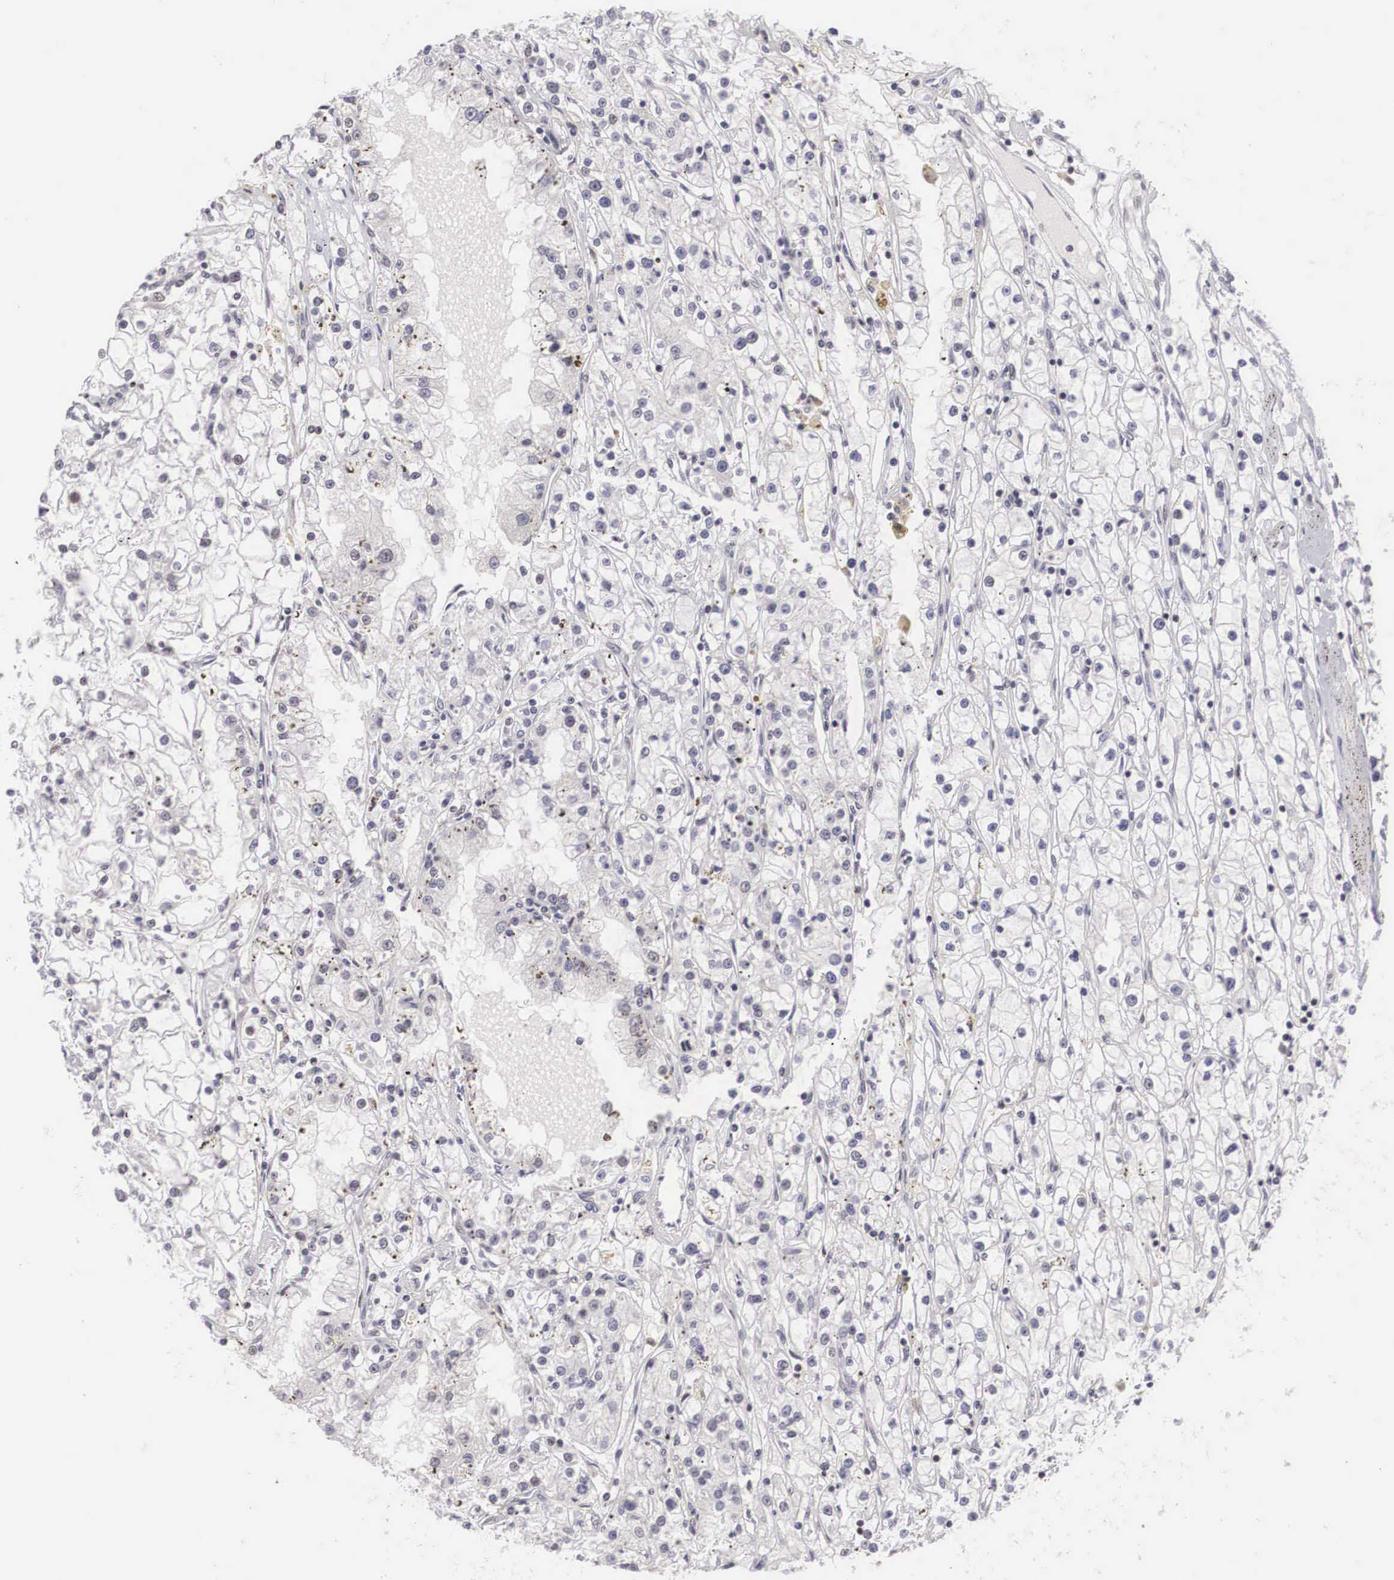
{"staining": {"intensity": "negative", "quantity": "none", "location": "none"}, "tissue": "renal cancer", "cell_type": "Tumor cells", "image_type": "cancer", "snomed": [{"axis": "morphology", "description": "Adenocarcinoma, NOS"}, {"axis": "topography", "description": "Kidney"}], "caption": "Immunohistochemical staining of renal cancer (adenocarcinoma) exhibits no significant staining in tumor cells.", "gene": "MORC2", "patient": {"sex": "male", "age": 56}}